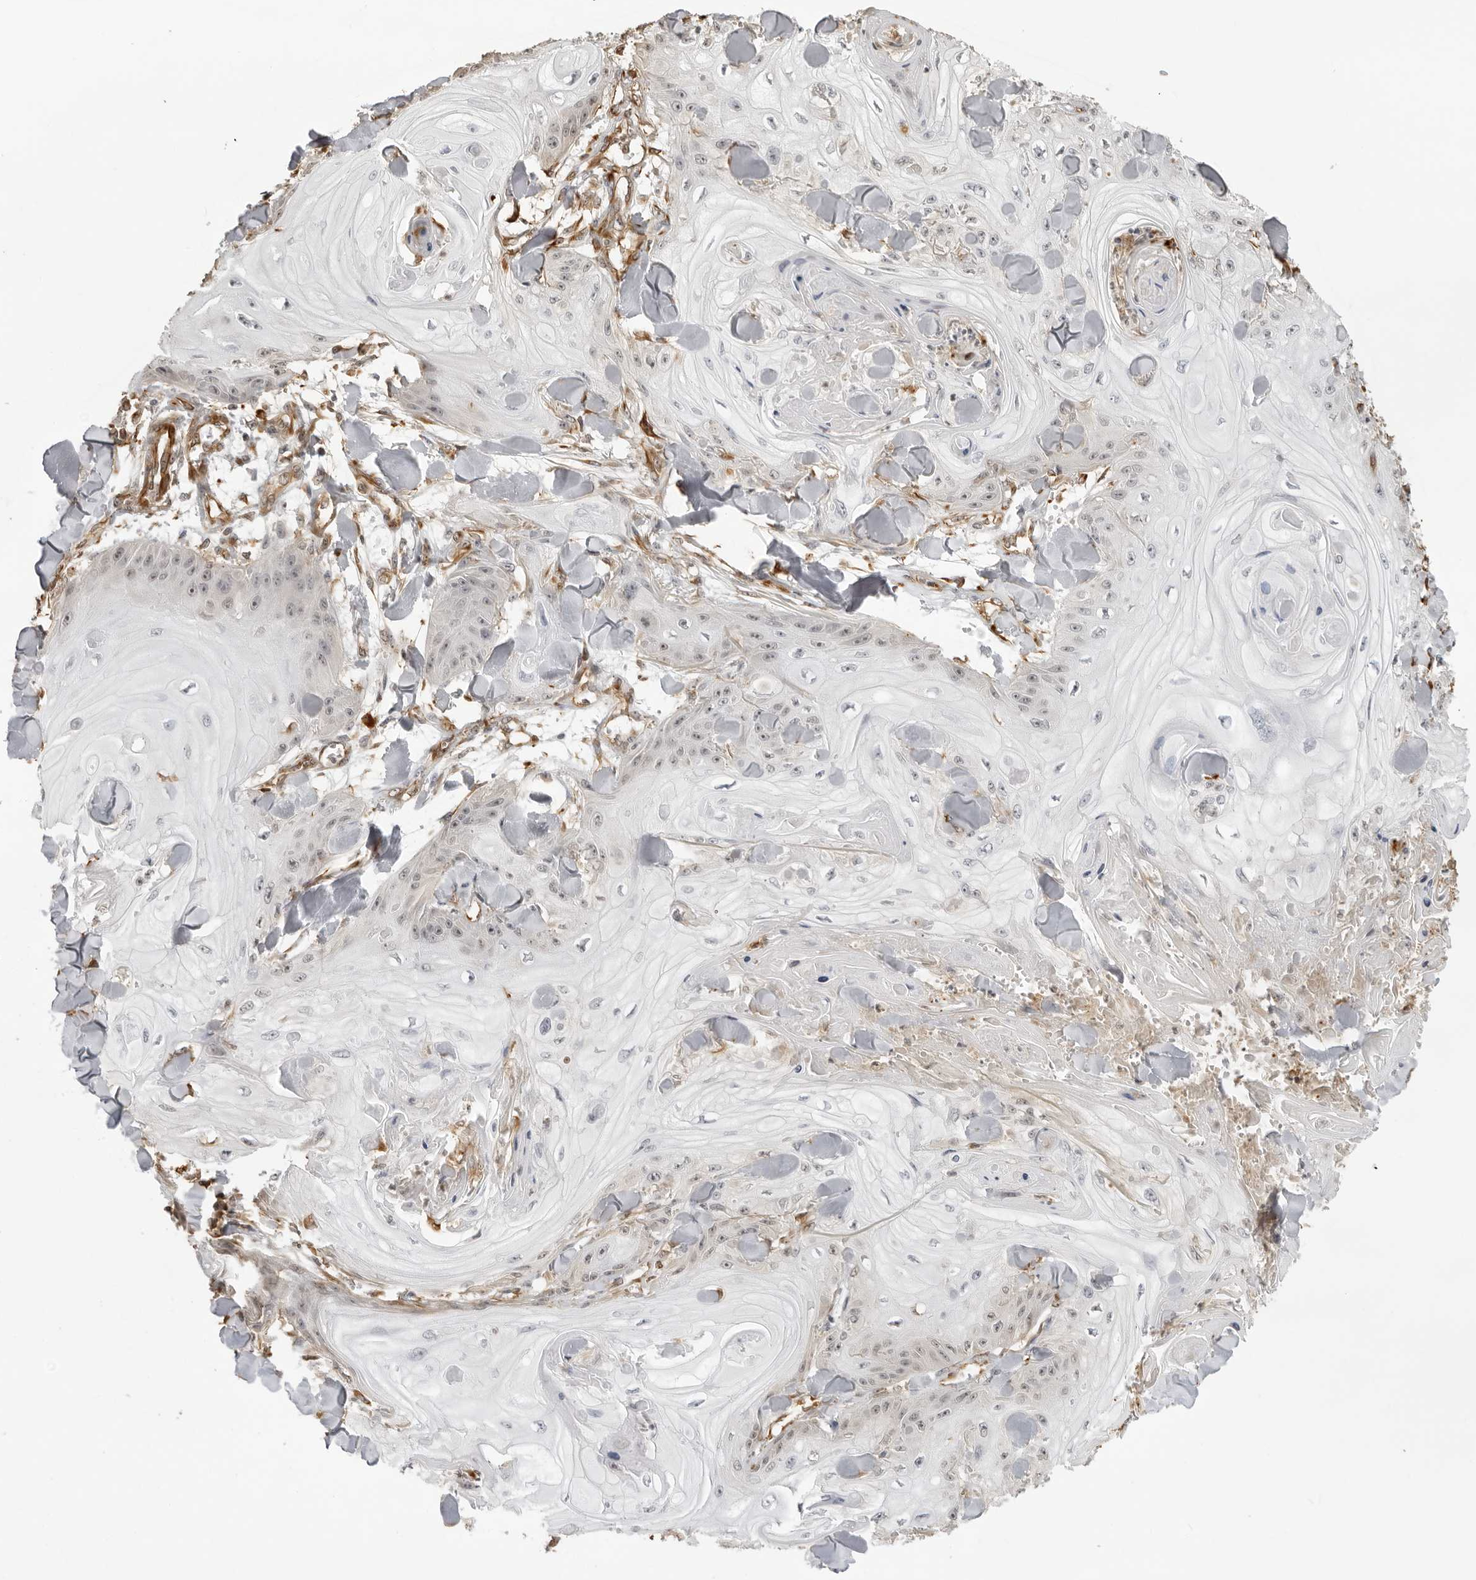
{"staining": {"intensity": "negative", "quantity": "none", "location": "none"}, "tissue": "skin cancer", "cell_type": "Tumor cells", "image_type": "cancer", "snomed": [{"axis": "morphology", "description": "Squamous cell carcinoma, NOS"}, {"axis": "topography", "description": "Skin"}], "caption": "Squamous cell carcinoma (skin) stained for a protein using immunohistochemistry (IHC) displays no positivity tumor cells.", "gene": "DYNLT5", "patient": {"sex": "male", "age": 74}}